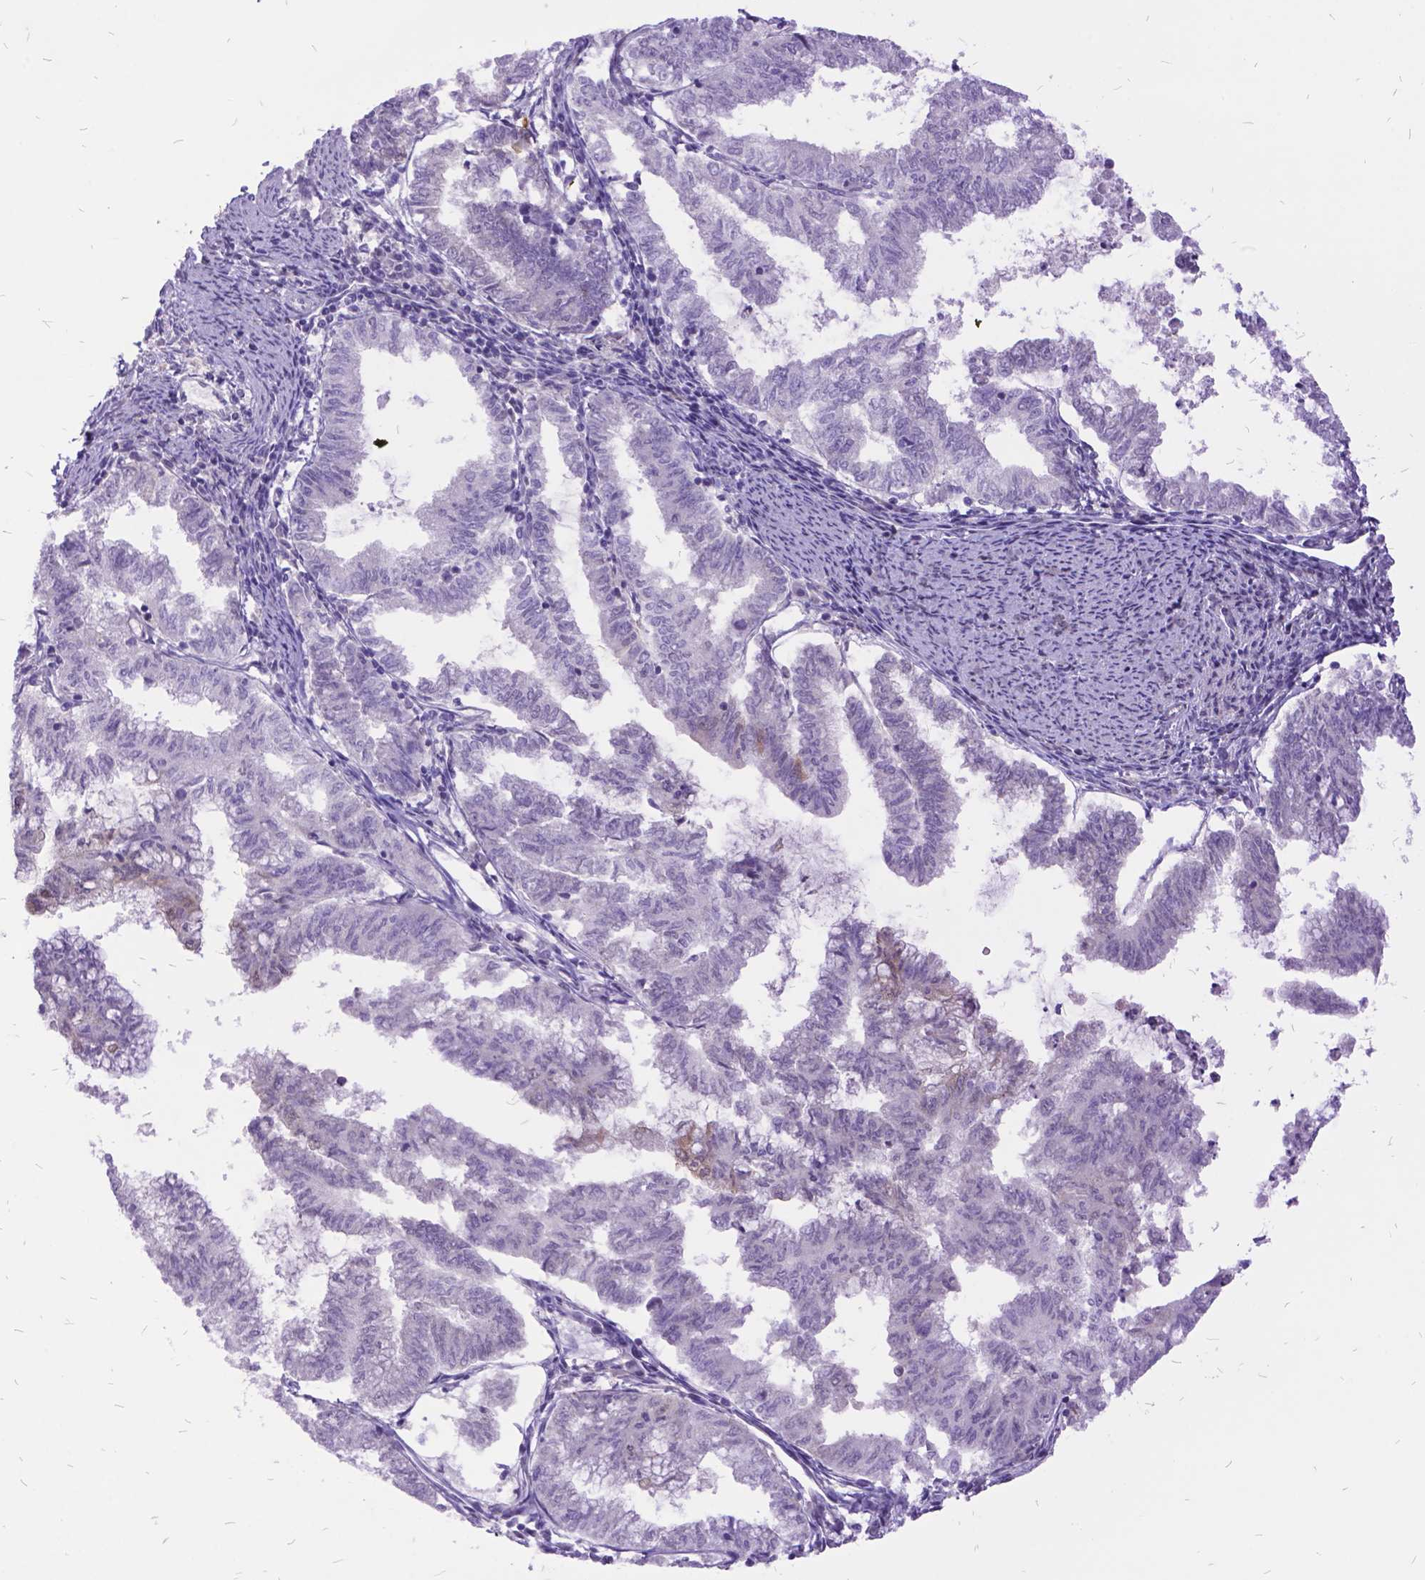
{"staining": {"intensity": "negative", "quantity": "none", "location": "none"}, "tissue": "endometrial cancer", "cell_type": "Tumor cells", "image_type": "cancer", "snomed": [{"axis": "morphology", "description": "Adenocarcinoma, NOS"}, {"axis": "topography", "description": "Endometrium"}], "caption": "A micrograph of endometrial cancer (adenocarcinoma) stained for a protein demonstrates no brown staining in tumor cells.", "gene": "GRB7", "patient": {"sex": "female", "age": 79}}